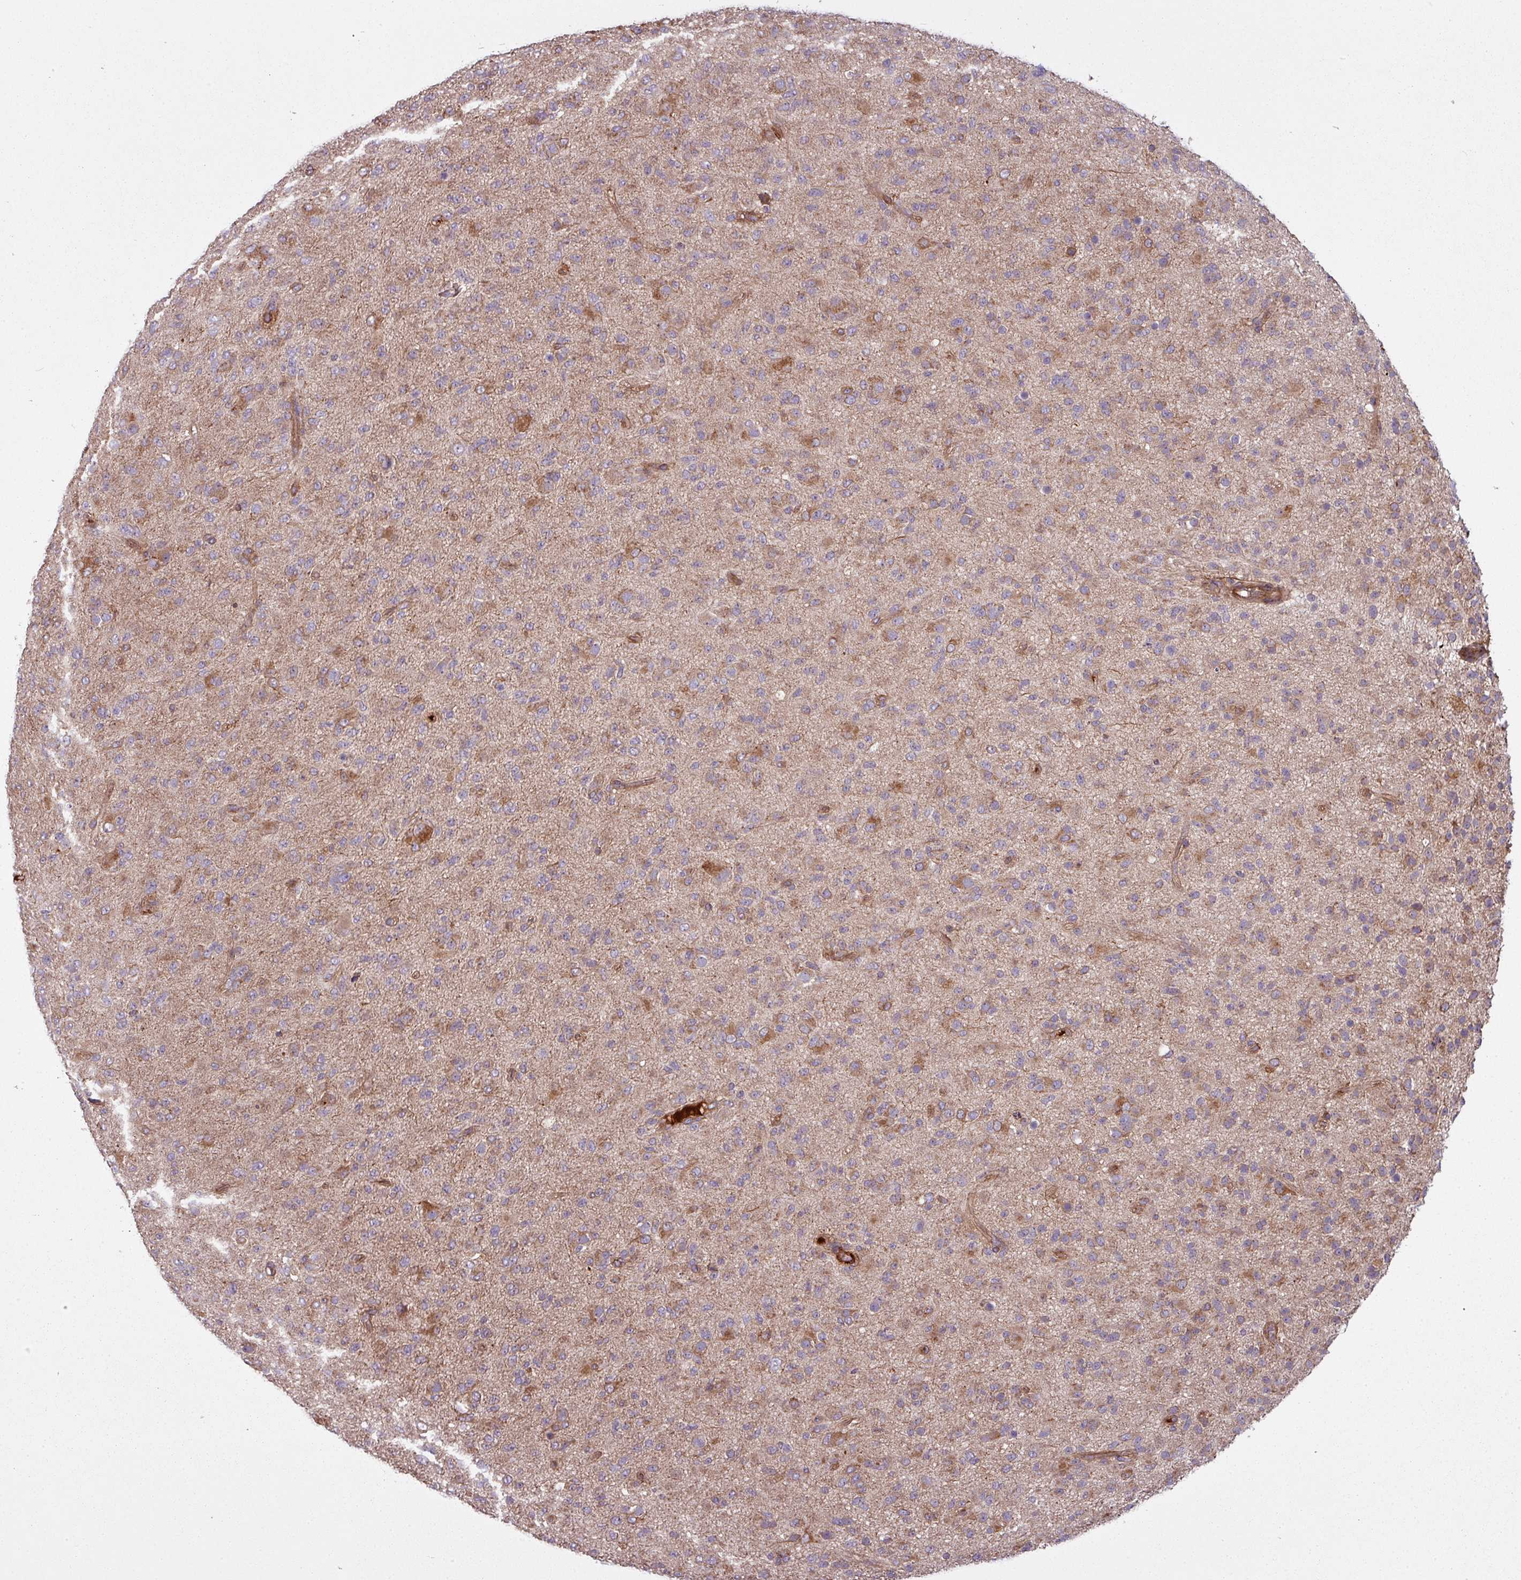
{"staining": {"intensity": "moderate", "quantity": "25%-75%", "location": "cytoplasmic/membranous"}, "tissue": "glioma", "cell_type": "Tumor cells", "image_type": "cancer", "snomed": [{"axis": "morphology", "description": "Glioma, malignant, Low grade"}, {"axis": "topography", "description": "Brain"}], "caption": "The micrograph displays immunohistochemical staining of glioma. There is moderate cytoplasmic/membranous positivity is seen in about 25%-75% of tumor cells.", "gene": "SNRNP25", "patient": {"sex": "male", "age": 65}}